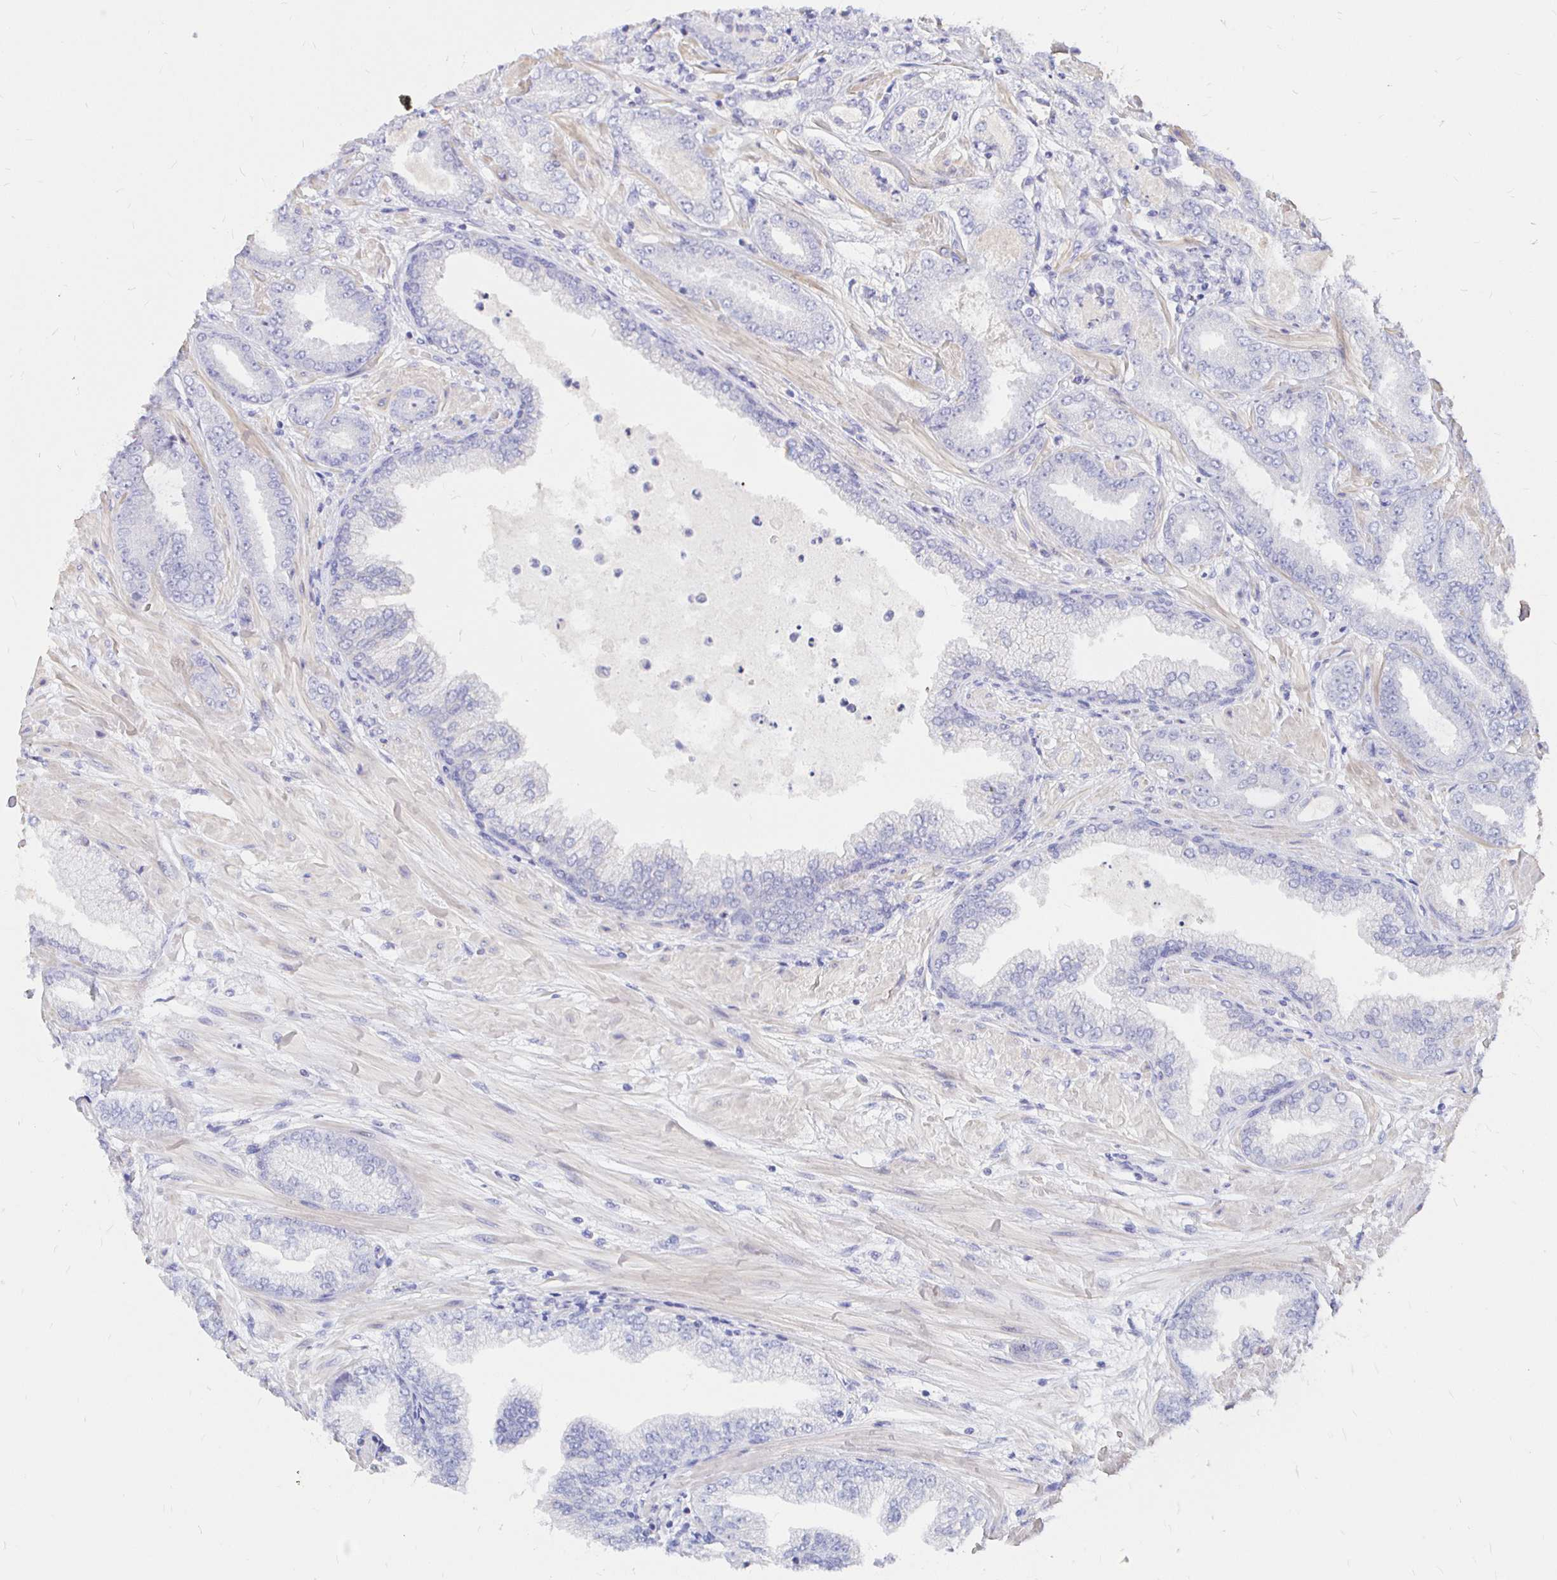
{"staining": {"intensity": "negative", "quantity": "none", "location": "none"}, "tissue": "prostate cancer", "cell_type": "Tumor cells", "image_type": "cancer", "snomed": [{"axis": "morphology", "description": "Adenocarcinoma, Low grade"}, {"axis": "topography", "description": "Prostate"}], "caption": "The immunohistochemistry photomicrograph has no significant positivity in tumor cells of prostate cancer (low-grade adenocarcinoma) tissue. The staining is performed using DAB brown chromogen with nuclei counter-stained in using hematoxylin.", "gene": "NECAB1", "patient": {"sex": "male", "age": 55}}